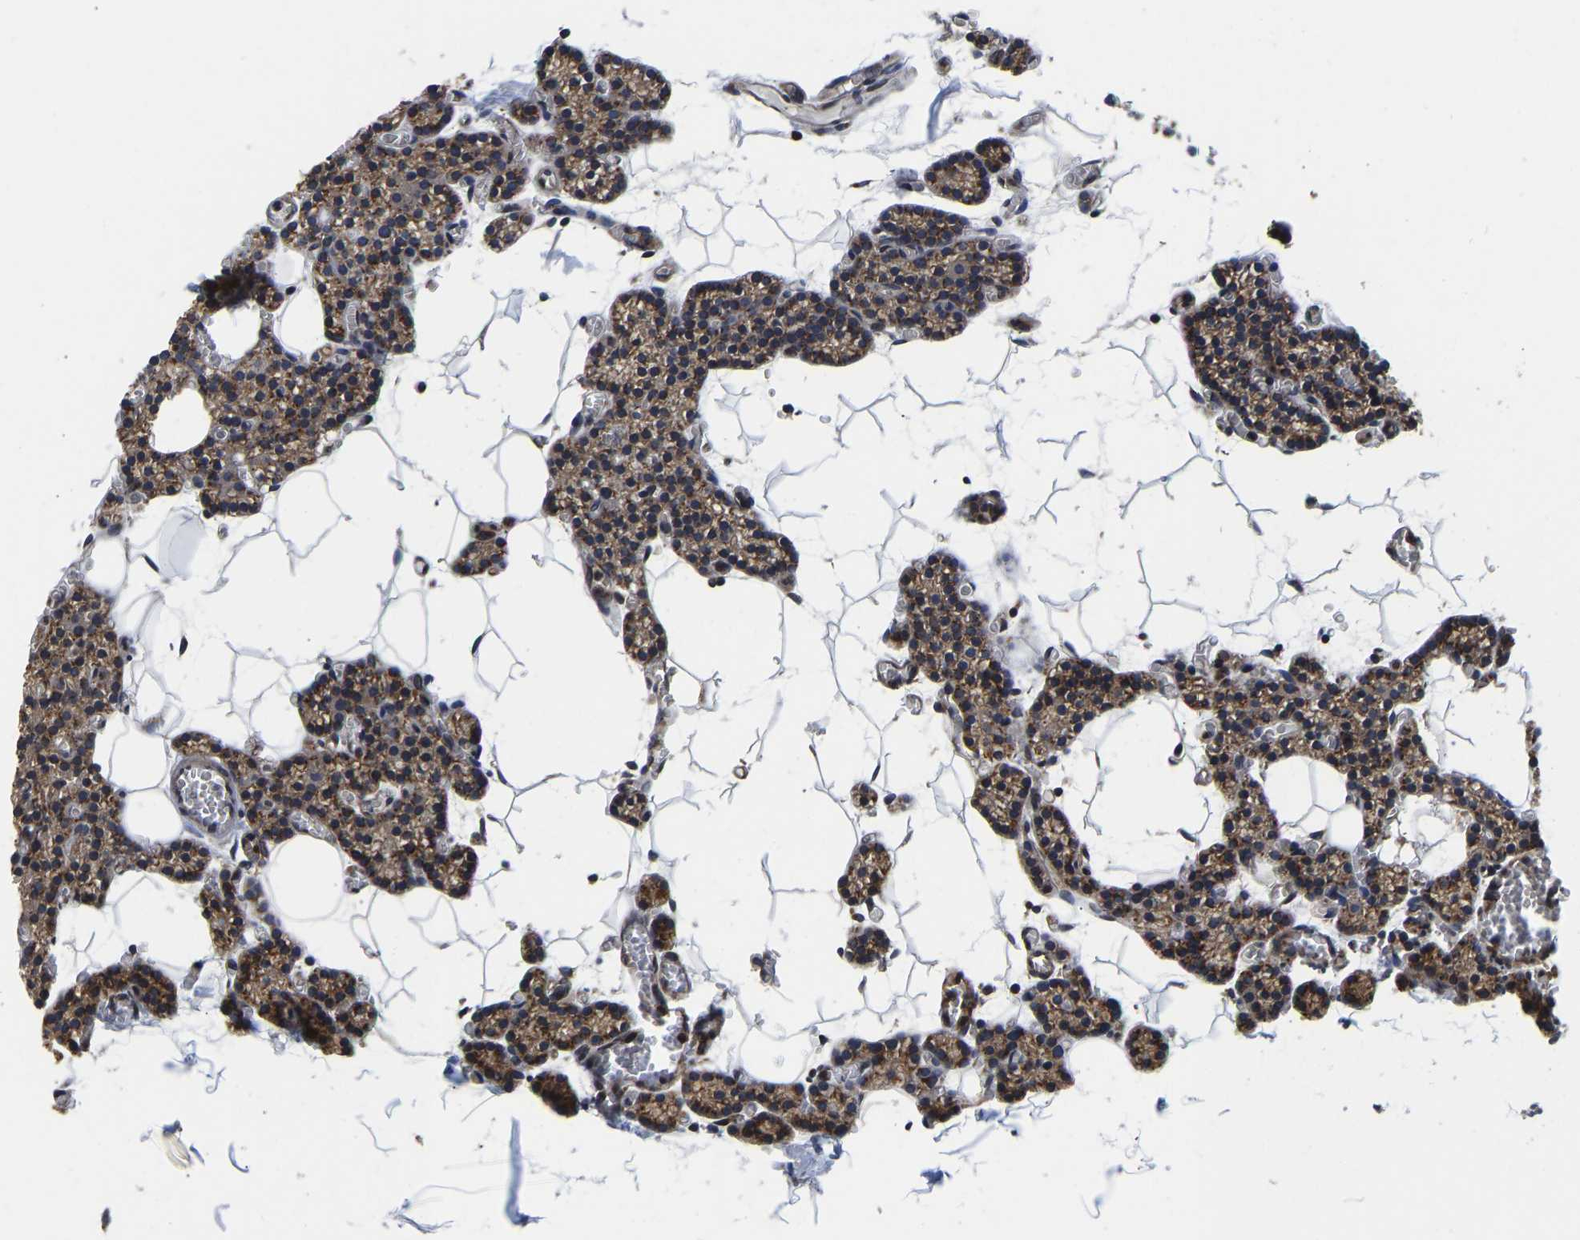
{"staining": {"intensity": "moderate", "quantity": ">75%", "location": "cytoplasmic/membranous"}, "tissue": "parathyroid gland", "cell_type": "Glandular cells", "image_type": "normal", "snomed": [{"axis": "morphology", "description": "Normal tissue, NOS"}, {"axis": "morphology", "description": "Adenoma, NOS"}, {"axis": "topography", "description": "Parathyroid gland"}], "caption": "Normal parathyroid gland was stained to show a protein in brown. There is medium levels of moderate cytoplasmic/membranous positivity in about >75% of glandular cells.", "gene": "RABAC1", "patient": {"sex": "female", "age": 58}}